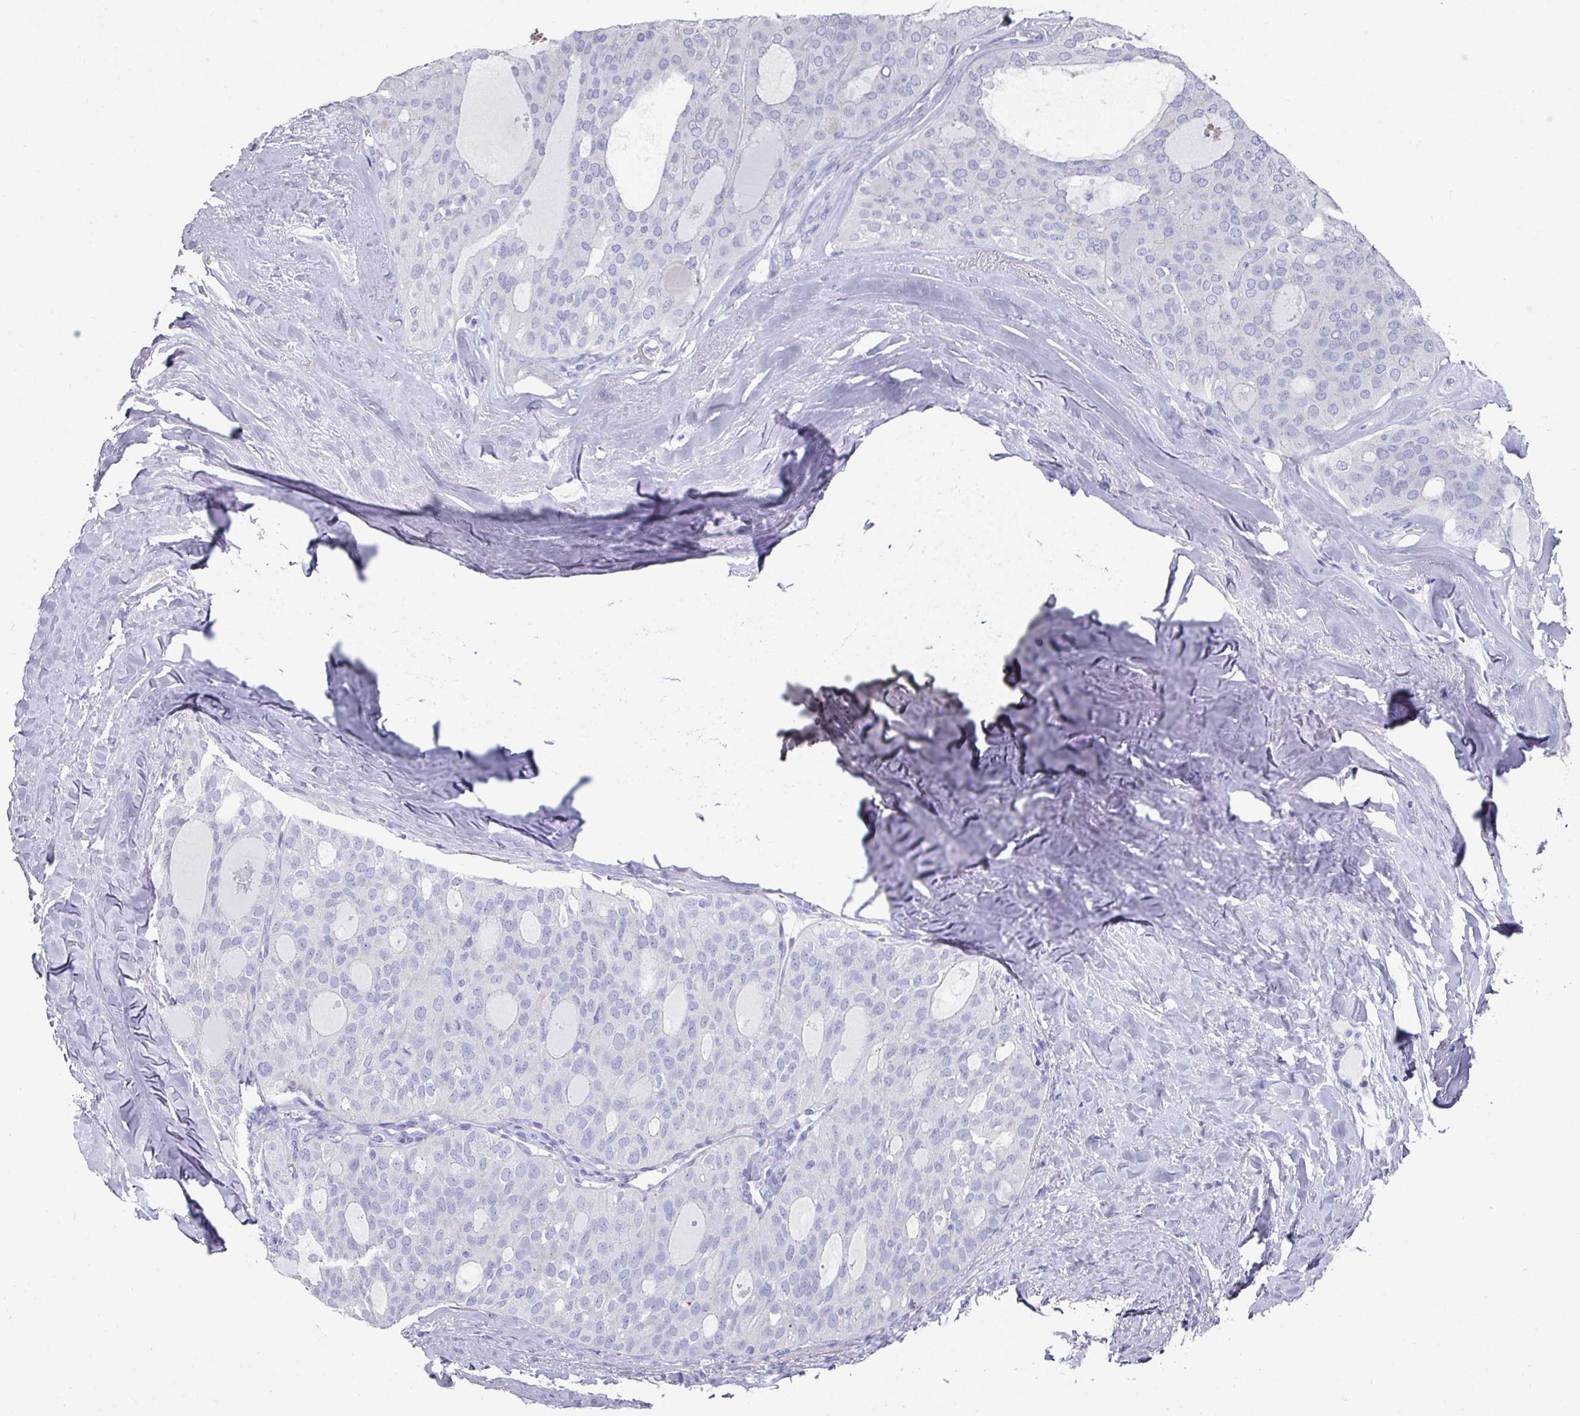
{"staining": {"intensity": "negative", "quantity": "none", "location": "none"}, "tissue": "thyroid cancer", "cell_type": "Tumor cells", "image_type": "cancer", "snomed": [{"axis": "morphology", "description": "Follicular adenoma carcinoma, NOS"}, {"axis": "topography", "description": "Thyroid gland"}], "caption": "Immunohistochemistry (IHC) image of neoplastic tissue: follicular adenoma carcinoma (thyroid) stained with DAB demonstrates no significant protein expression in tumor cells.", "gene": "SETBP1", "patient": {"sex": "male", "age": 75}}